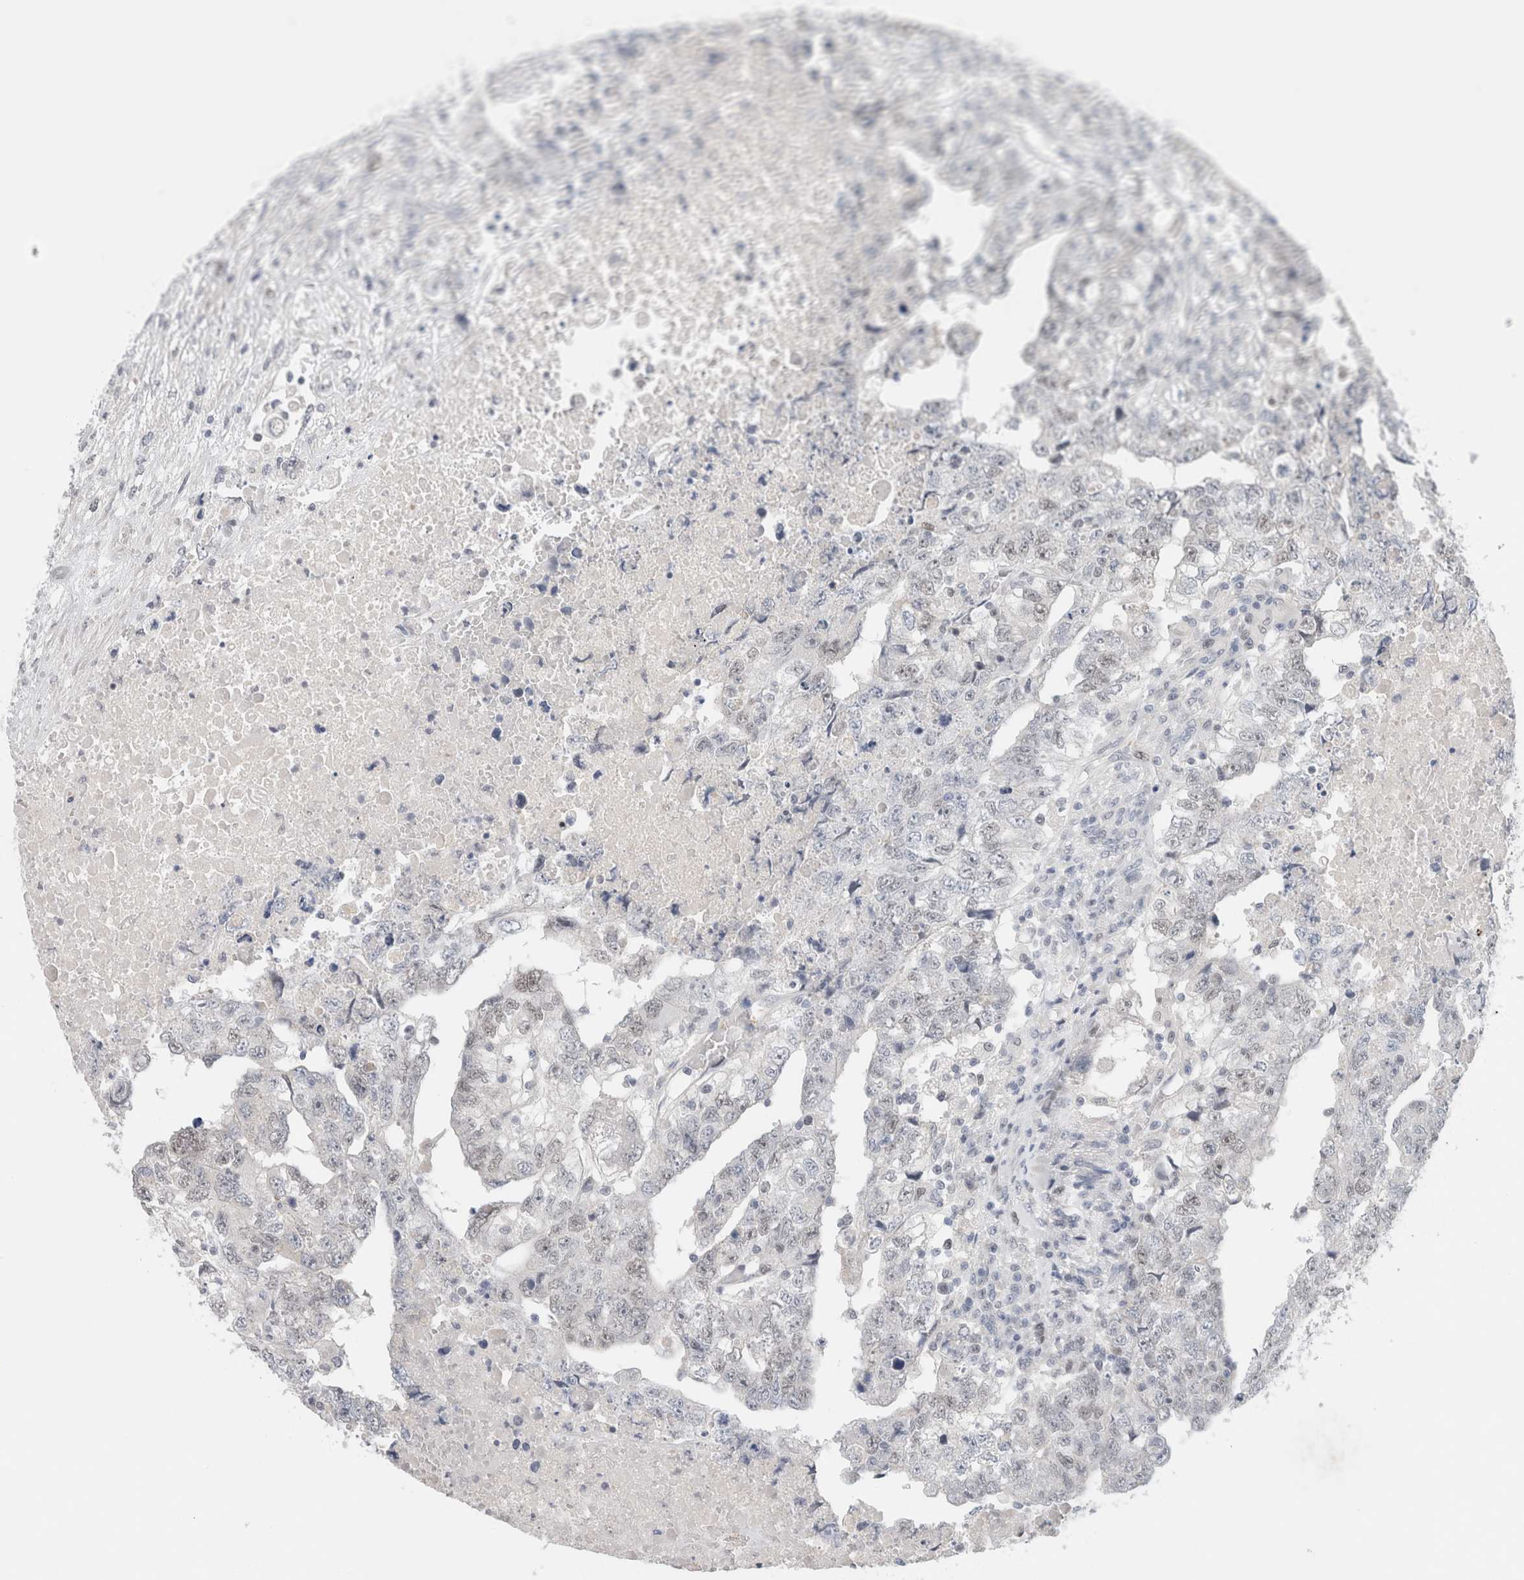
{"staining": {"intensity": "negative", "quantity": "none", "location": "none"}, "tissue": "testis cancer", "cell_type": "Tumor cells", "image_type": "cancer", "snomed": [{"axis": "morphology", "description": "Carcinoma, Embryonal, NOS"}, {"axis": "topography", "description": "Testis"}], "caption": "Tumor cells show no significant positivity in testis cancer (embryonal carcinoma).", "gene": "KNL1", "patient": {"sex": "male", "age": 36}}